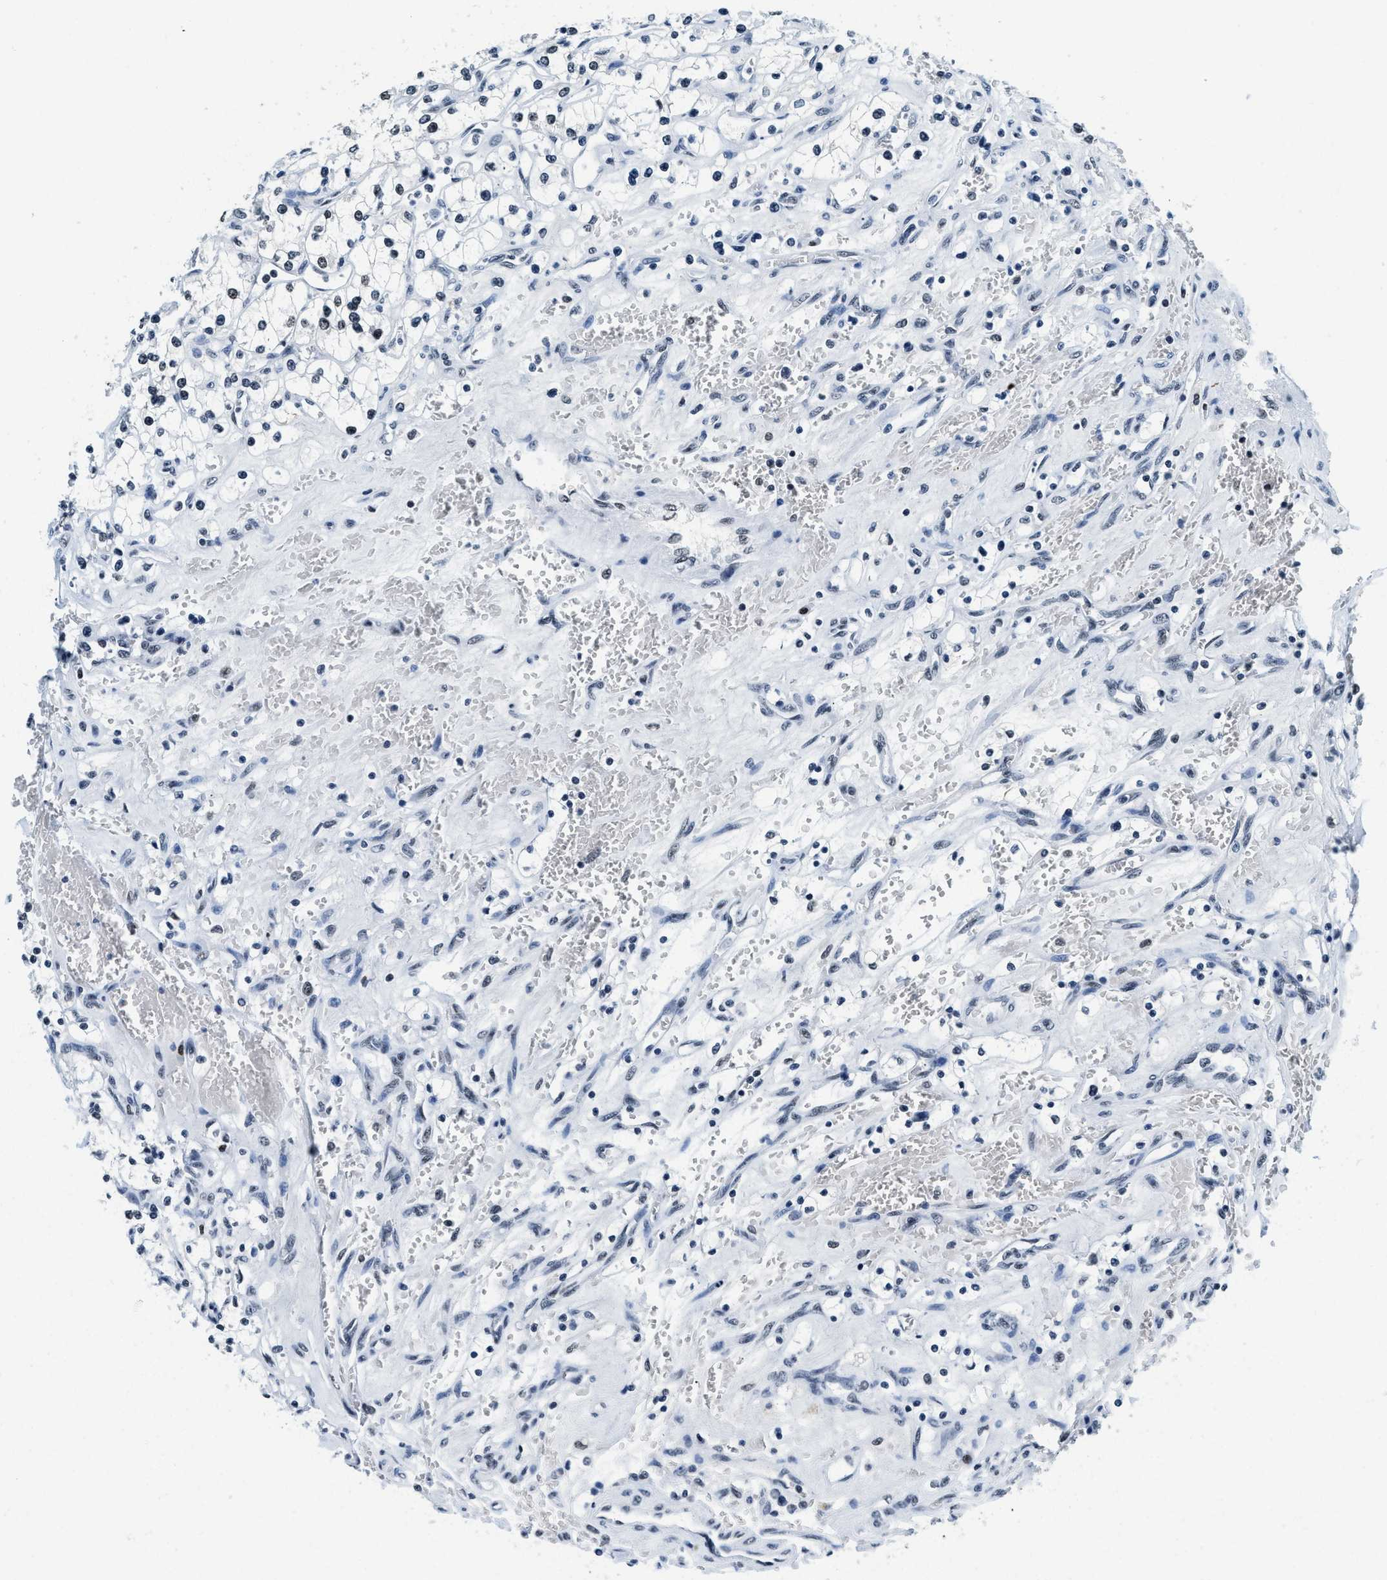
{"staining": {"intensity": "negative", "quantity": "none", "location": "none"}, "tissue": "renal cancer", "cell_type": "Tumor cells", "image_type": "cancer", "snomed": [{"axis": "morphology", "description": "Adenocarcinoma, NOS"}, {"axis": "topography", "description": "Kidney"}], "caption": "Human adenocarcinoma (renal) stained for a protein using immunohistochemistry (IHC) shows no expression in tumor cells.", "gene": "TOP1", "patient": {"sex": "female", "age": 69}}